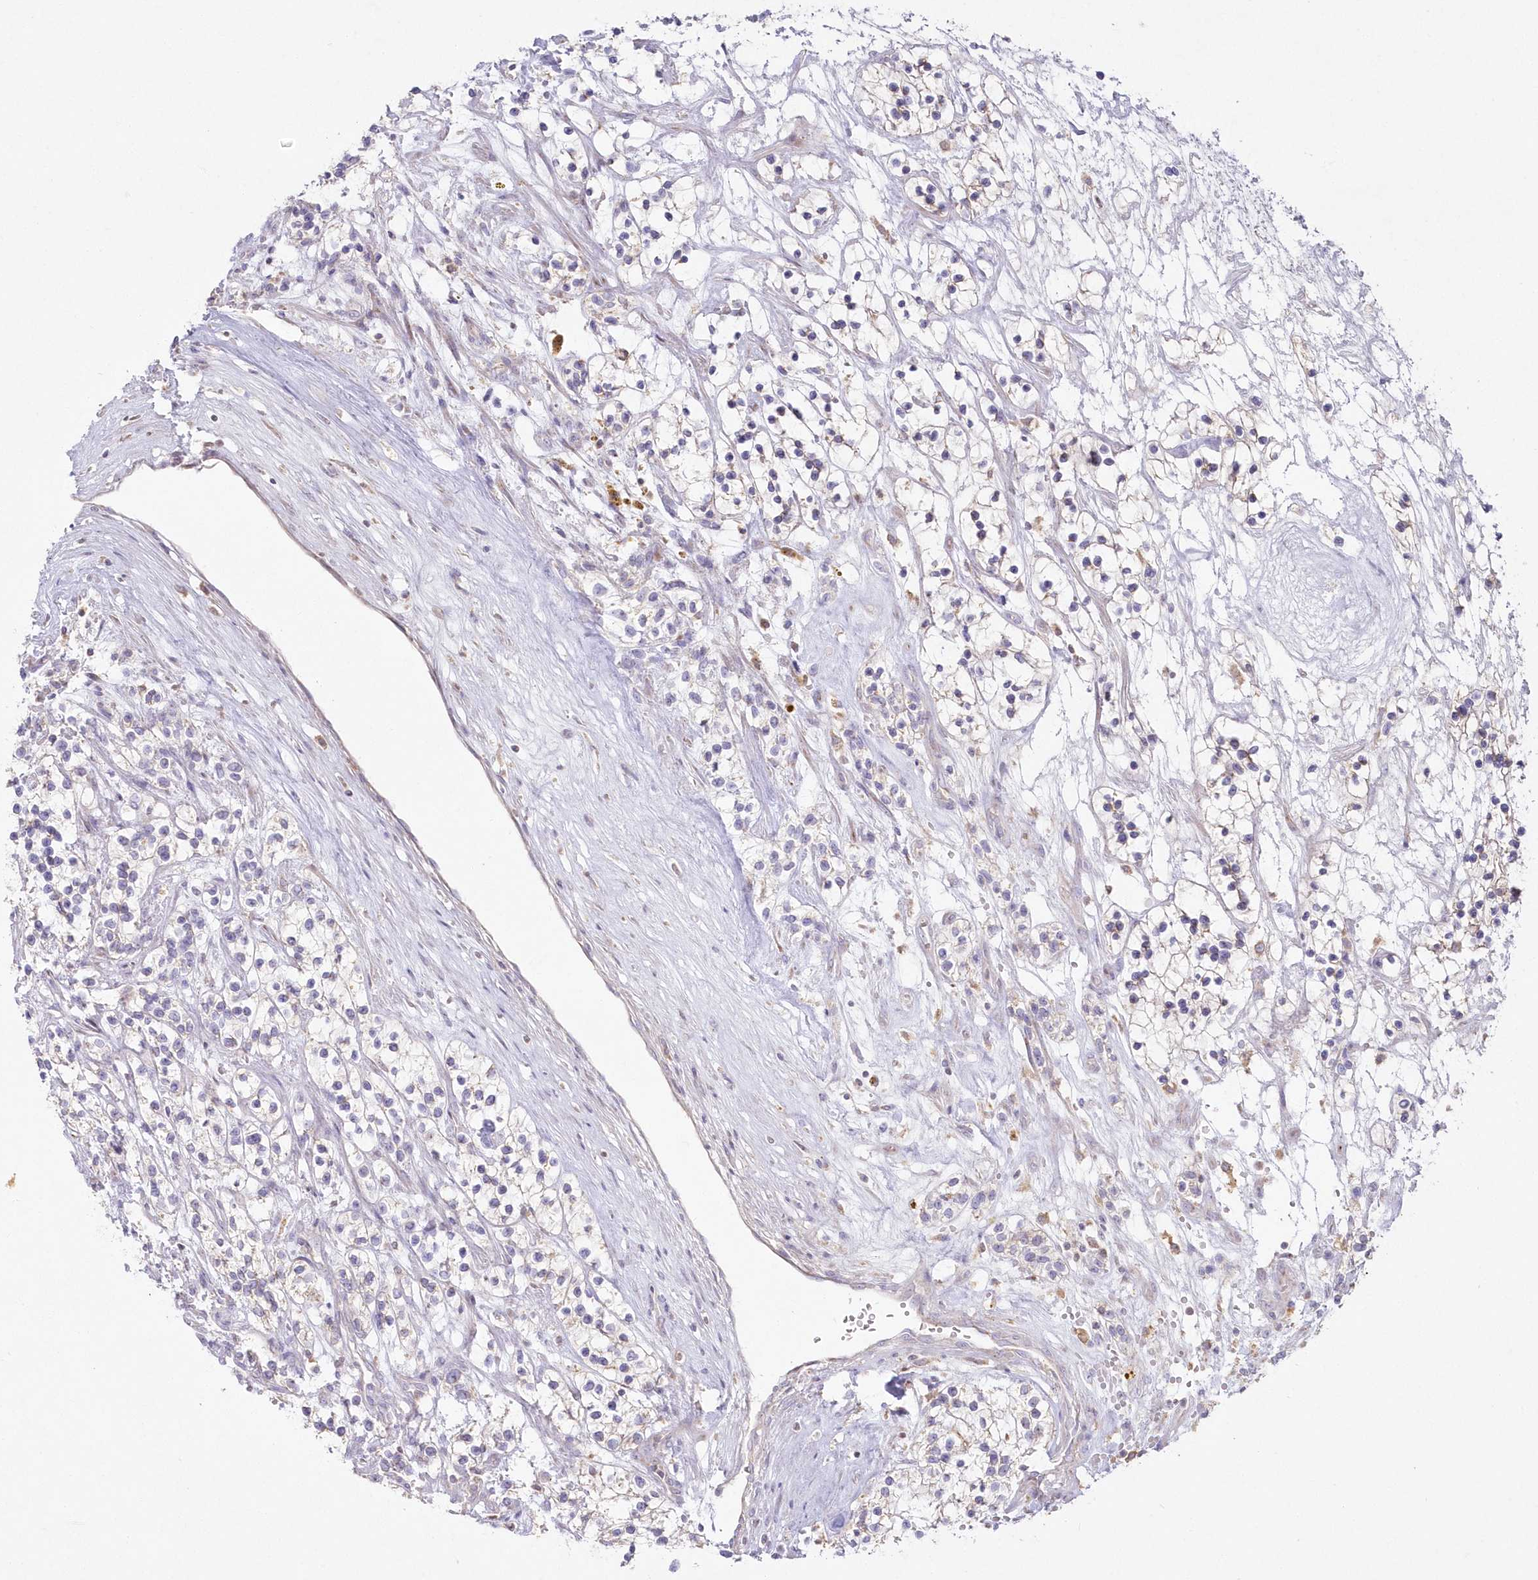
{"staining": {"intensity": "negative", "quantity": "none", "location": "none"}, "tissue": "renal cancer", "cell_type": "Tumor cells", "image_type": "cancer", "snomed": [{"axis": "morphology", "description": "Adenocarcinoma, NOS"}, {"axis": "topography", "description": "Kidney"}], "caption": "A high-resolution image shows IHC staining of adenocarcinoma (renal), which displays no significant expression in tumor cells.", "gene": "ARSB", "patient": {"sex": "female", "age": 57}}